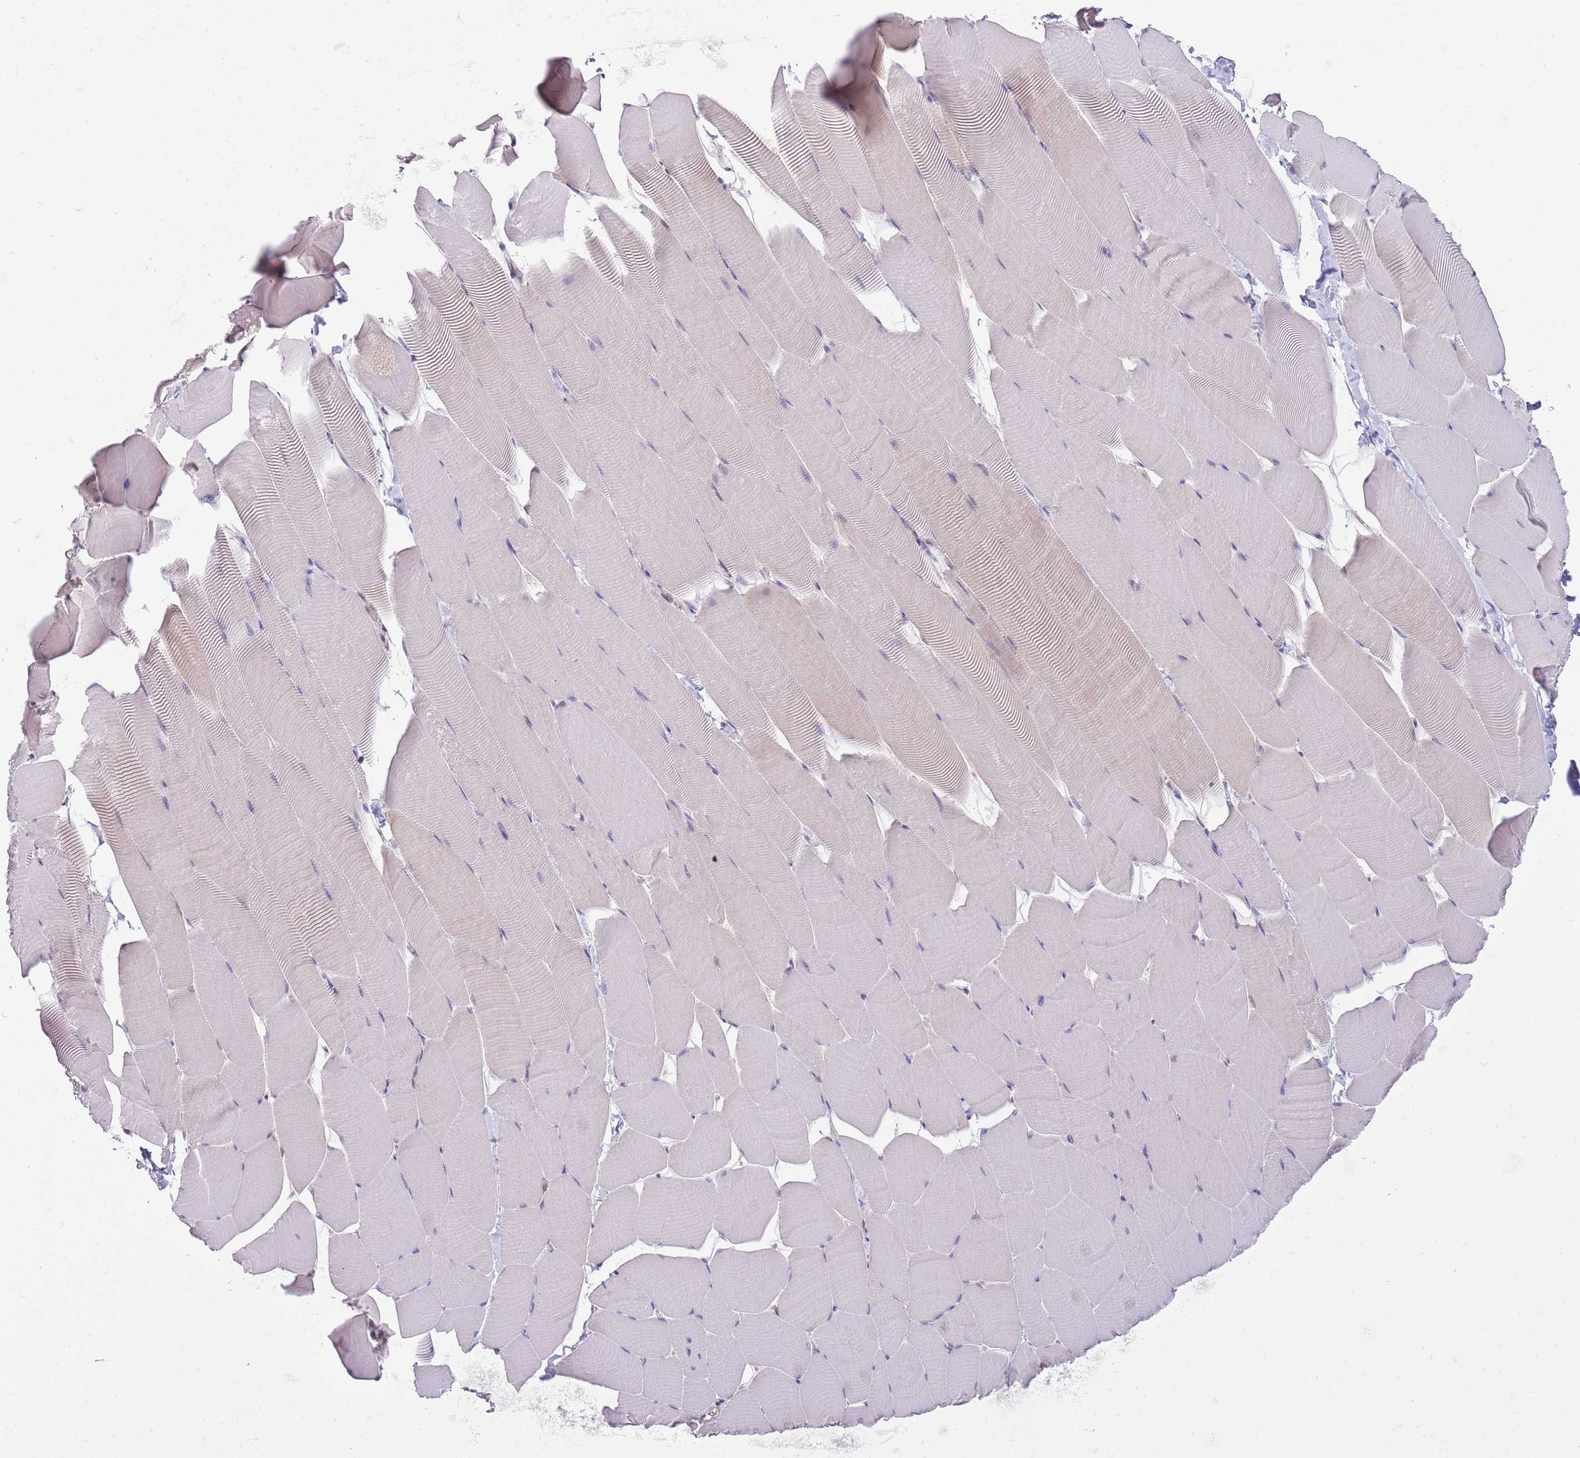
{"staining": {"intensity": "weak", "quantity": "<25%", "location": "cytoplasmic/membranous,nuclear"}, "tissue": "skeletal muscle", "cell_type": "Myocytes", "image_type": "normal", "snomed": [{"axis": "morphology", "description": "Normal tissue, NOS"}, {"axis": "topography", "description": "Skeletal muscle"}], "caption": "Histopathology image shows no significant protein staining in myocytes of unremarkable skeletal muscle. (Brightfield microscopy of DAB immunohistochemistry at high magnification).", "gene": "NSFL1C", "patient": {"sex": "male", "age": 25}}